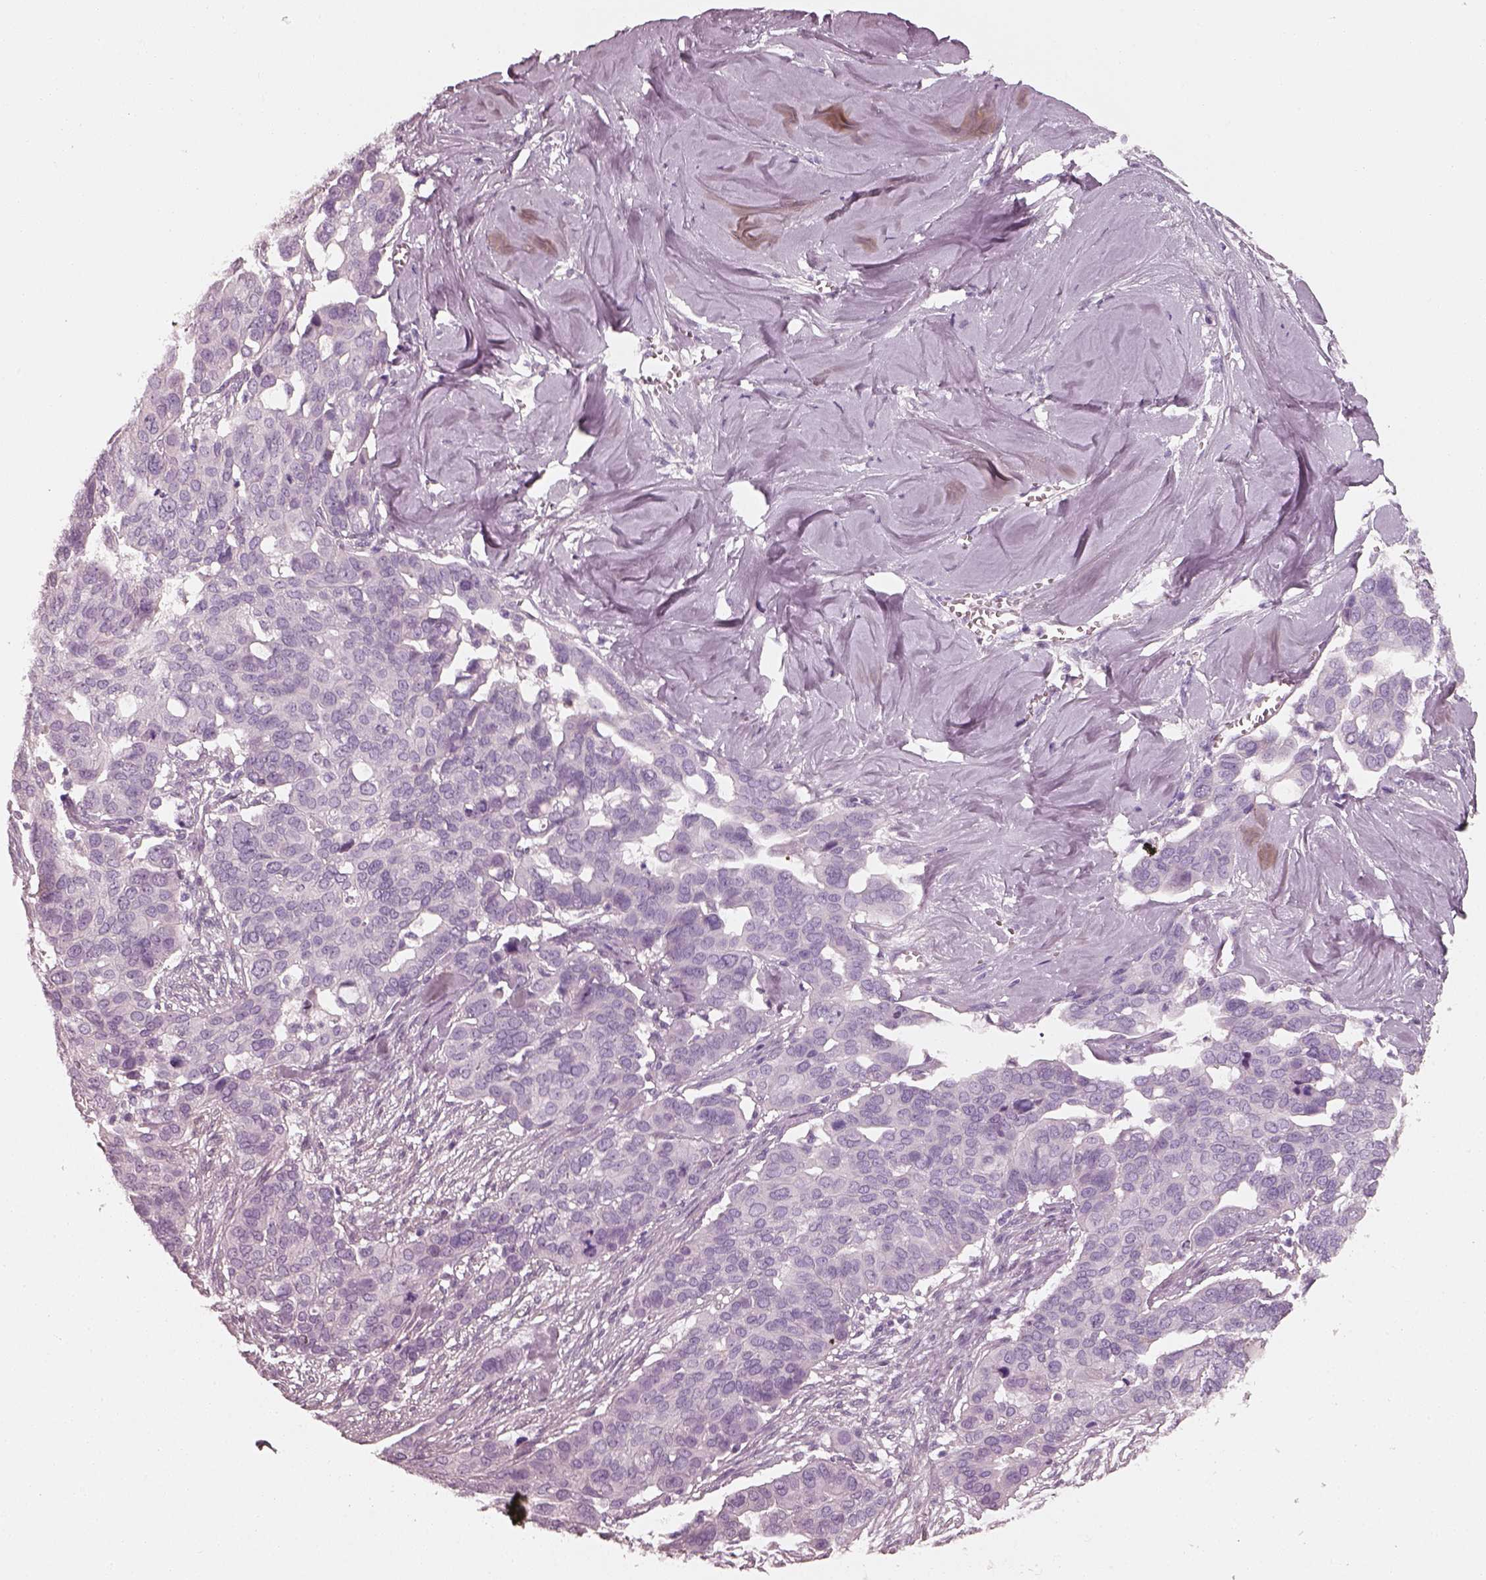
{"staining": {"intensity": "negative", "quantity": "none", "location": "none"}, "tissue": "ovarian cancer", "cell_type": "Tumor cells", "image_type": "cancer", "snomed": [{"axis": "morphology", "description": "Carcinoma, endometroid"}, {"axis": "topography", "description": "Ovary"}], "caption": "Tumor cells show no significant protein staining in endometroid carcinoma (ovarian). (Stains: DAB immunohistochemistry (IHC) with hematoxylin counter stain, Microscopy: brightfield microscopy at high magnification).", "gene": "RS1", "patient": {"sex": "female", "age": 78}}